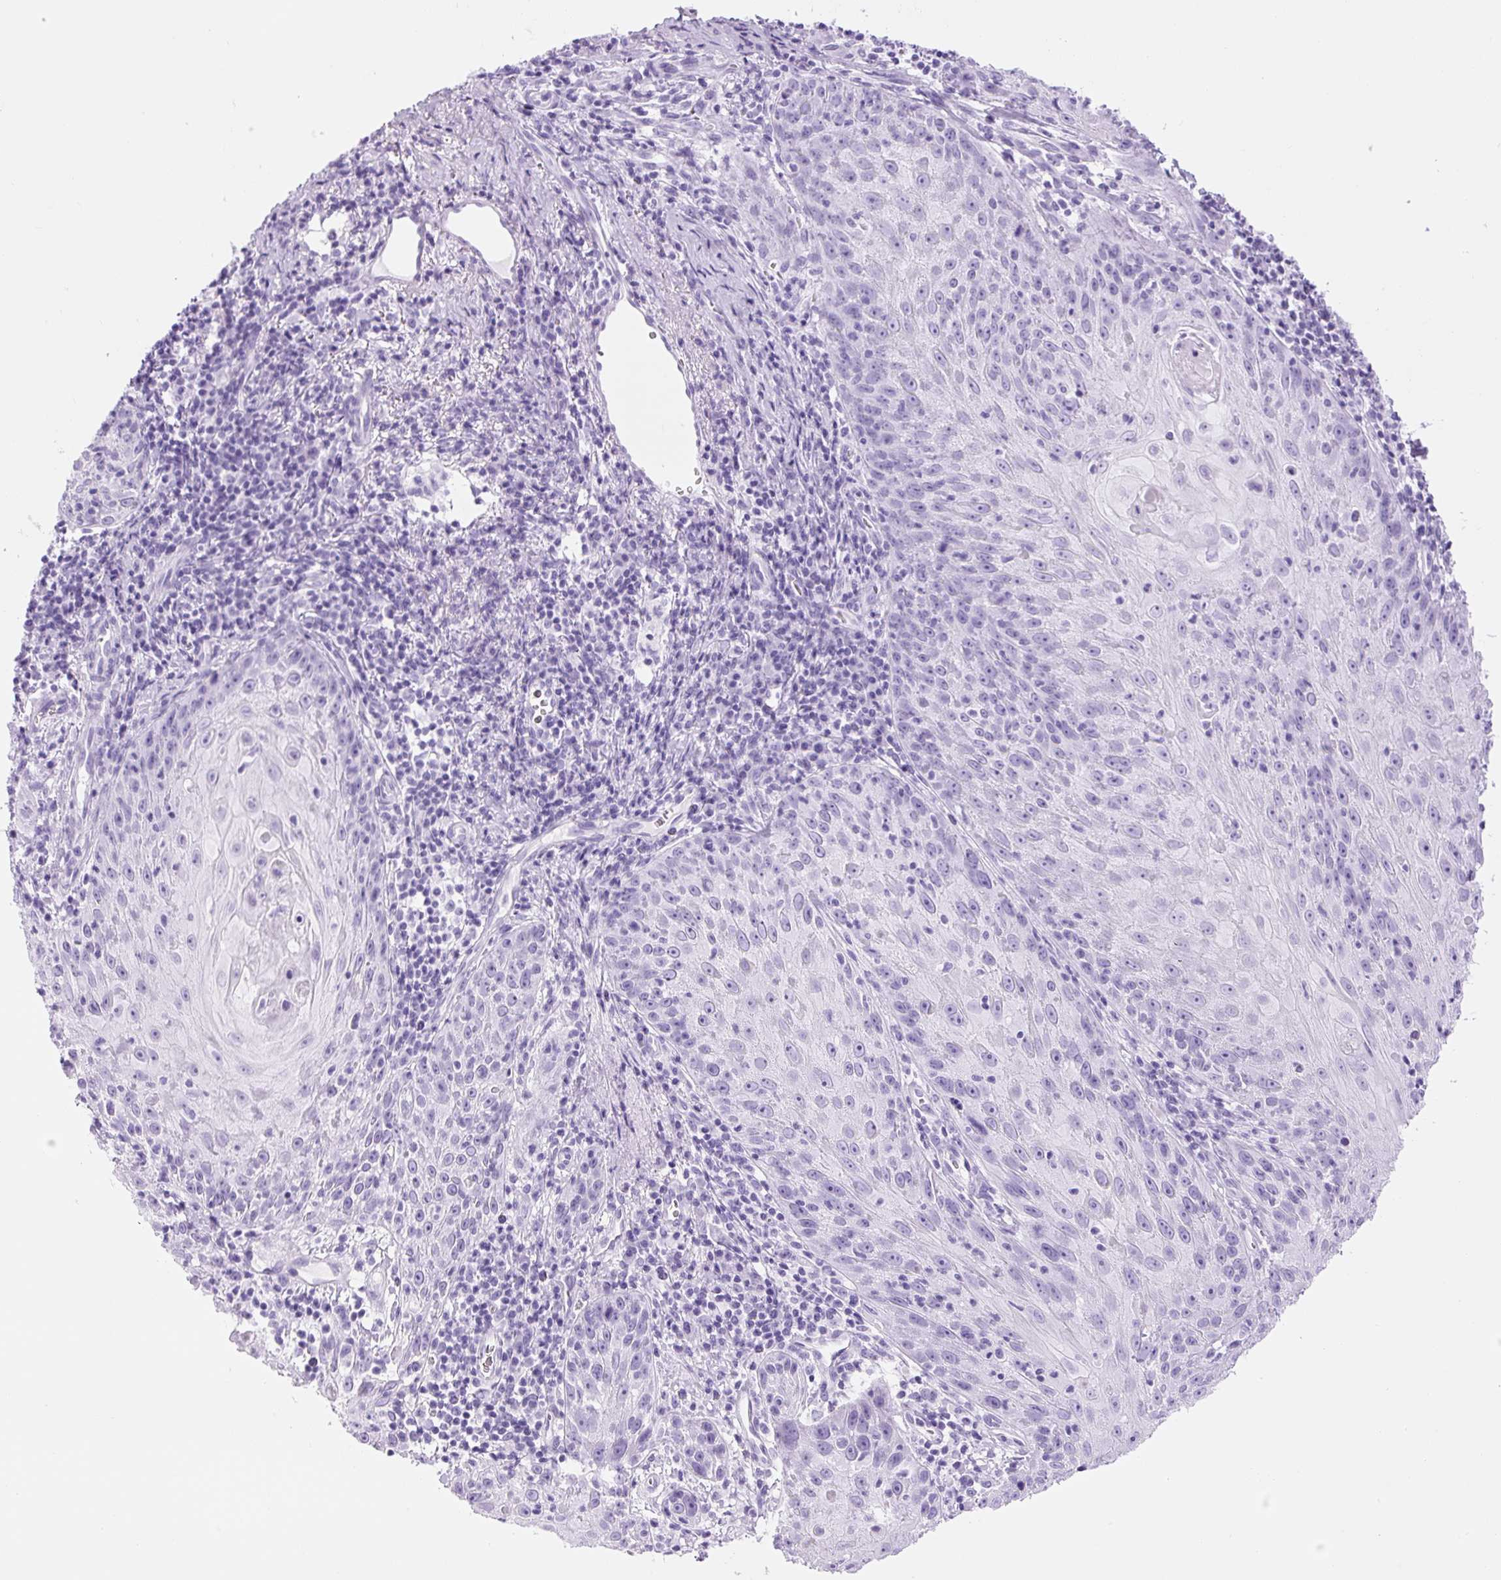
{"staining": {"intensity": "negative", "quantity": "none", "location": "none"}, "tissue": "skin cancer", "cell_type": "Tumor cells", "image_type": "cancer", "snomed": [{"axis": "morphology", "description": "Squamous cell carcinoma, NOS"}, {"axis": "topography", "description": "Skin"}, {"axis": "topography", "description": "Vulva"}], "caption": "High magnification brightfield microscopy of skin cancer (squamous cell carcinoma) stained with DAB (brown) and counterstained with hematoxylin (blue): tumor cells show no significant positivity.", "gene": "RSPO4", "patient": {"sex": "female", "age": 76}}